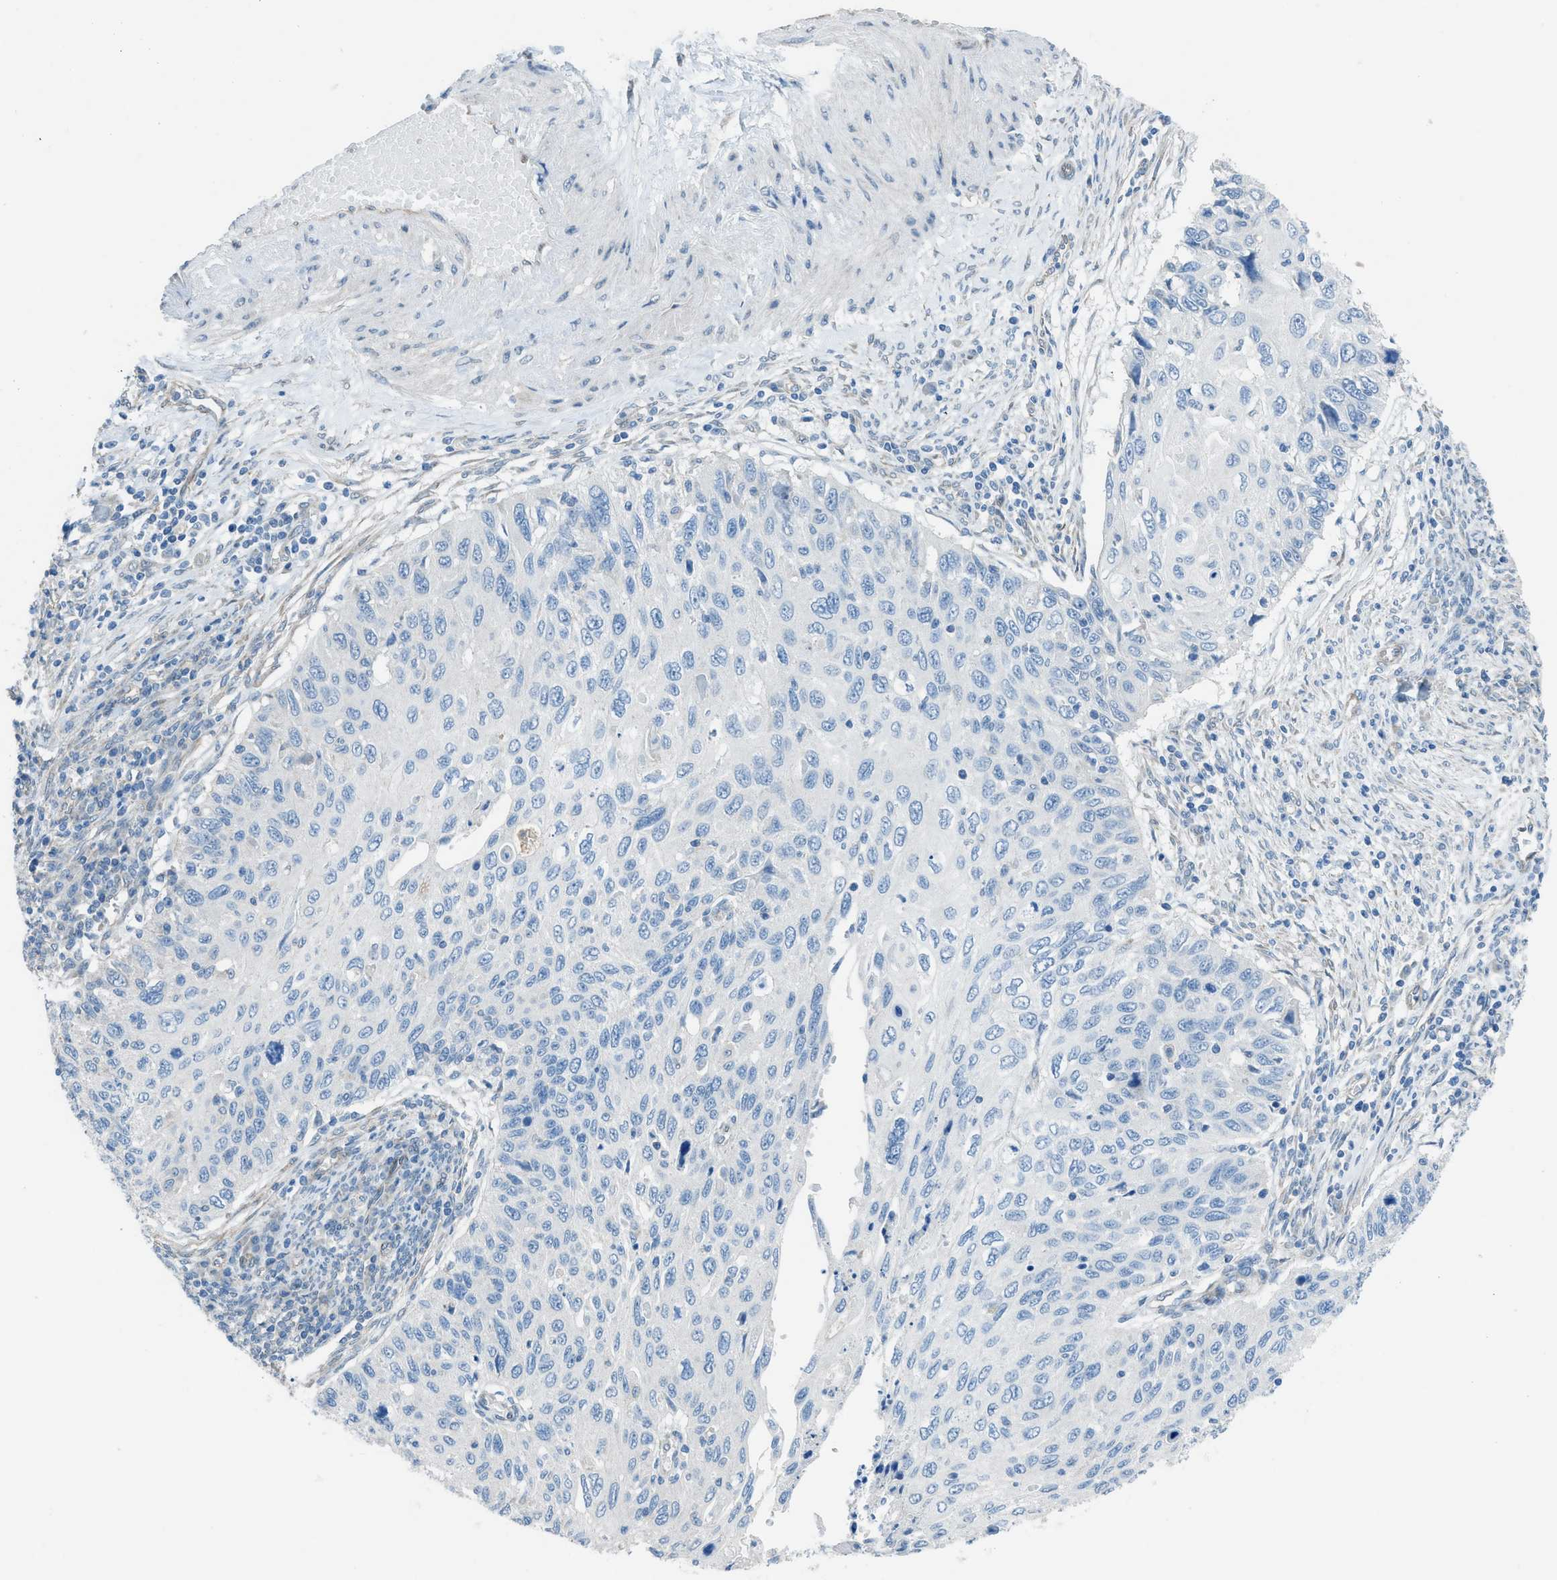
{"staining": {"intensity": "negative", "quantity": "none", "location": "none"}, "tissue": "cervical cancer", "cell_type": "Tumor cells", "image_type": "cancer", "snomed": [{"axis": "morphology", "description": "Squamous cell carcinoma, NOS"}, {"axis": "topography", "description": "Cervix"}], "caption": "Immunohistochemistry (IHC) histopathology image of neoplastic tissue: human cervical cancer stained with DAB (3,3'-diaminobenzidine) demonstrates no significant protein positivity in tumor cells.", "gene": "PRKN", "patient": {"sex": "female", "age": 70}}